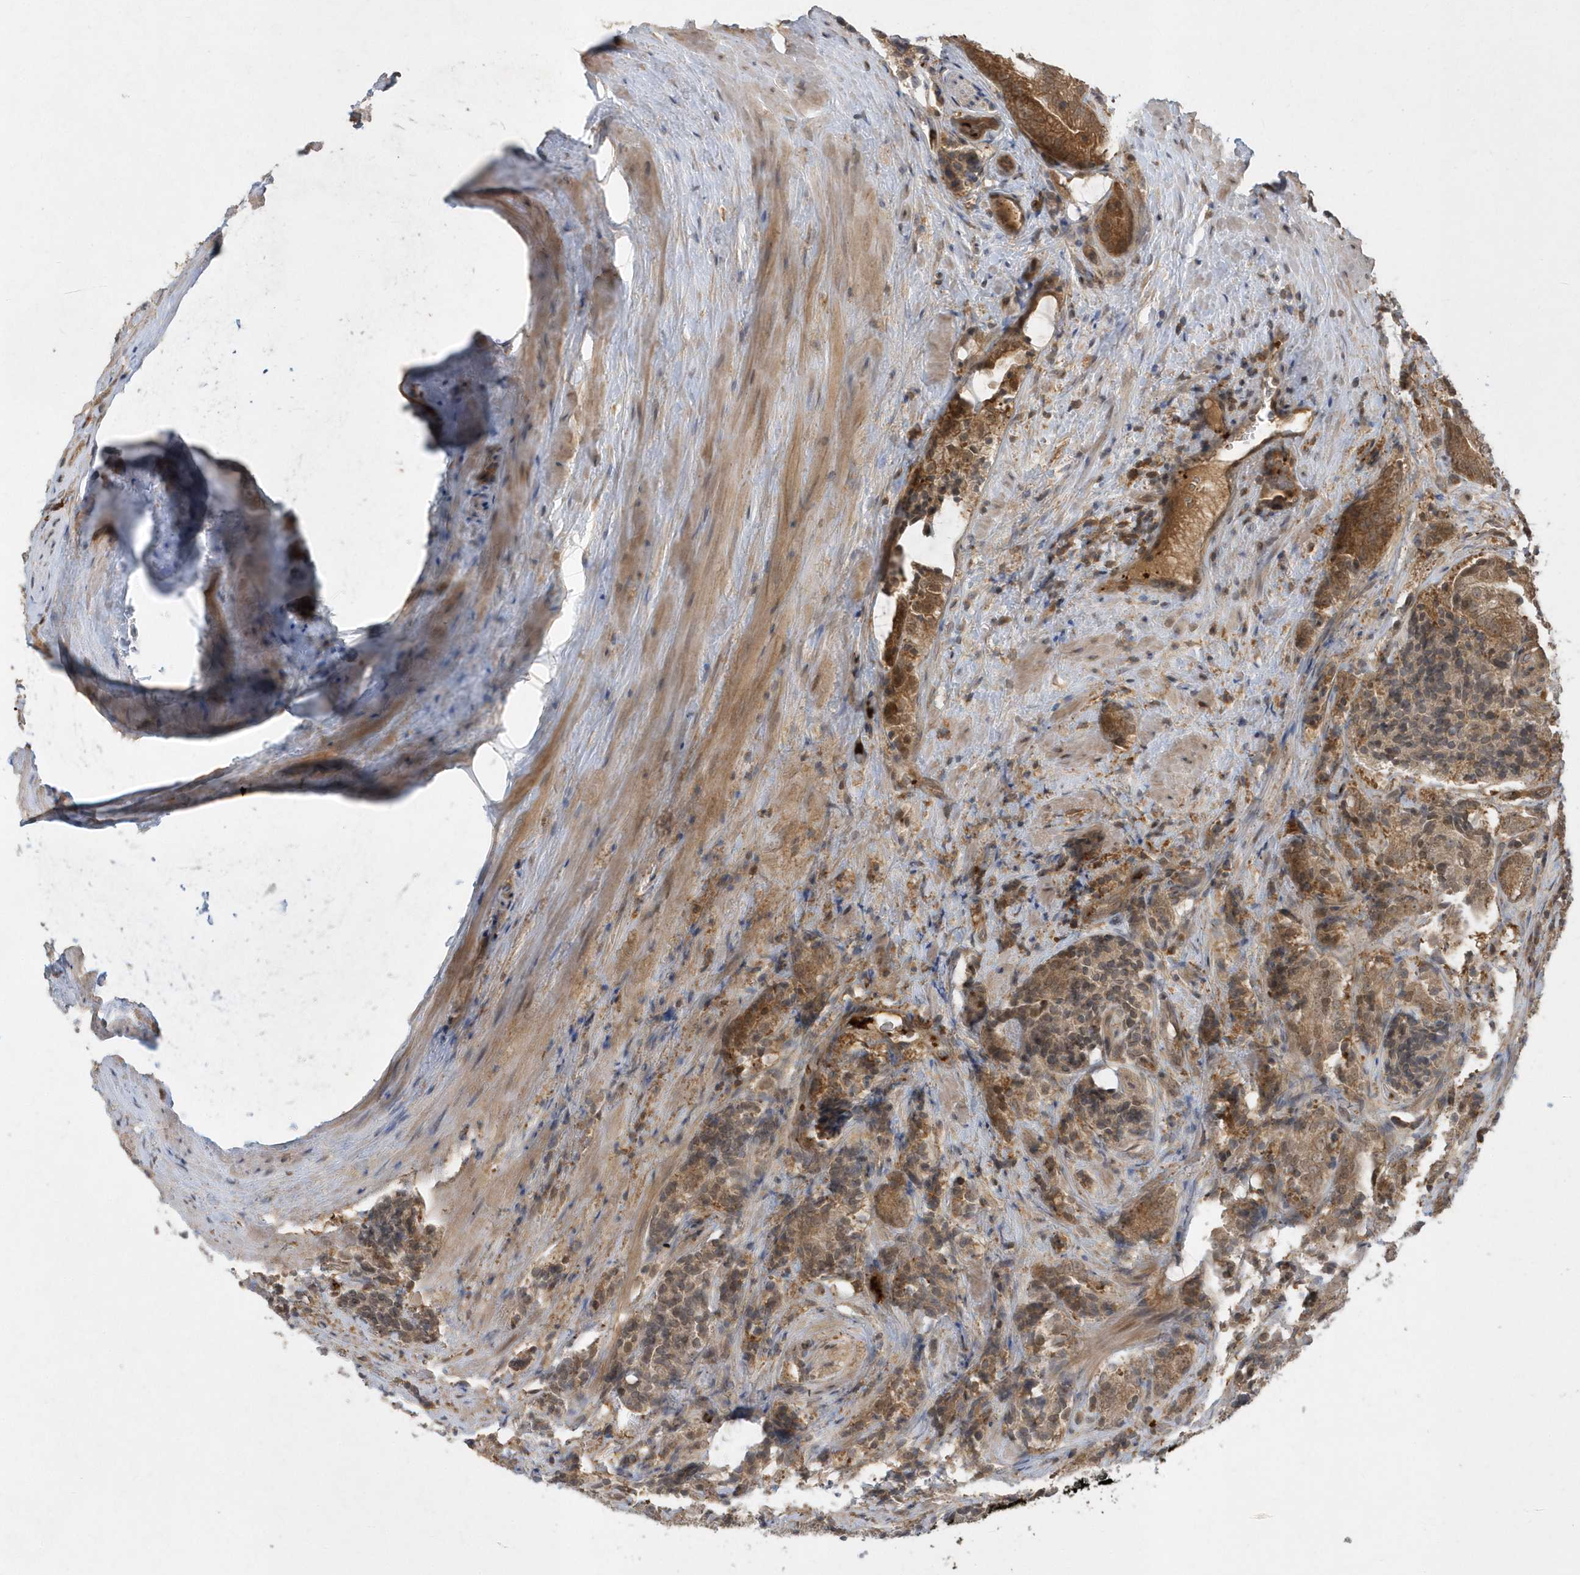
{"staining": {"intensity": "moderate", "quantity": ">75%", "location": "cytoplasmic/membranous"}, "tissue": "prostate cancer", "cell_type": "Tumor cells", "image_type": "cancer", "snomed": [{"axis": "morphology", "description": "Adenocarcinoma, High grade"}, {"axis": "topography", "description": "Prostate"}], "caption": "DAB (3,3'-diaminobenzidine) immunohistochemical staining of human prostate high-grade adenocarcinoma exhibits moderate cytoplasmic/membranous protein expression in about >75% of tumor cells.", "gene": "ACYP1", "patient": {"sex": "male", "age": 57}}